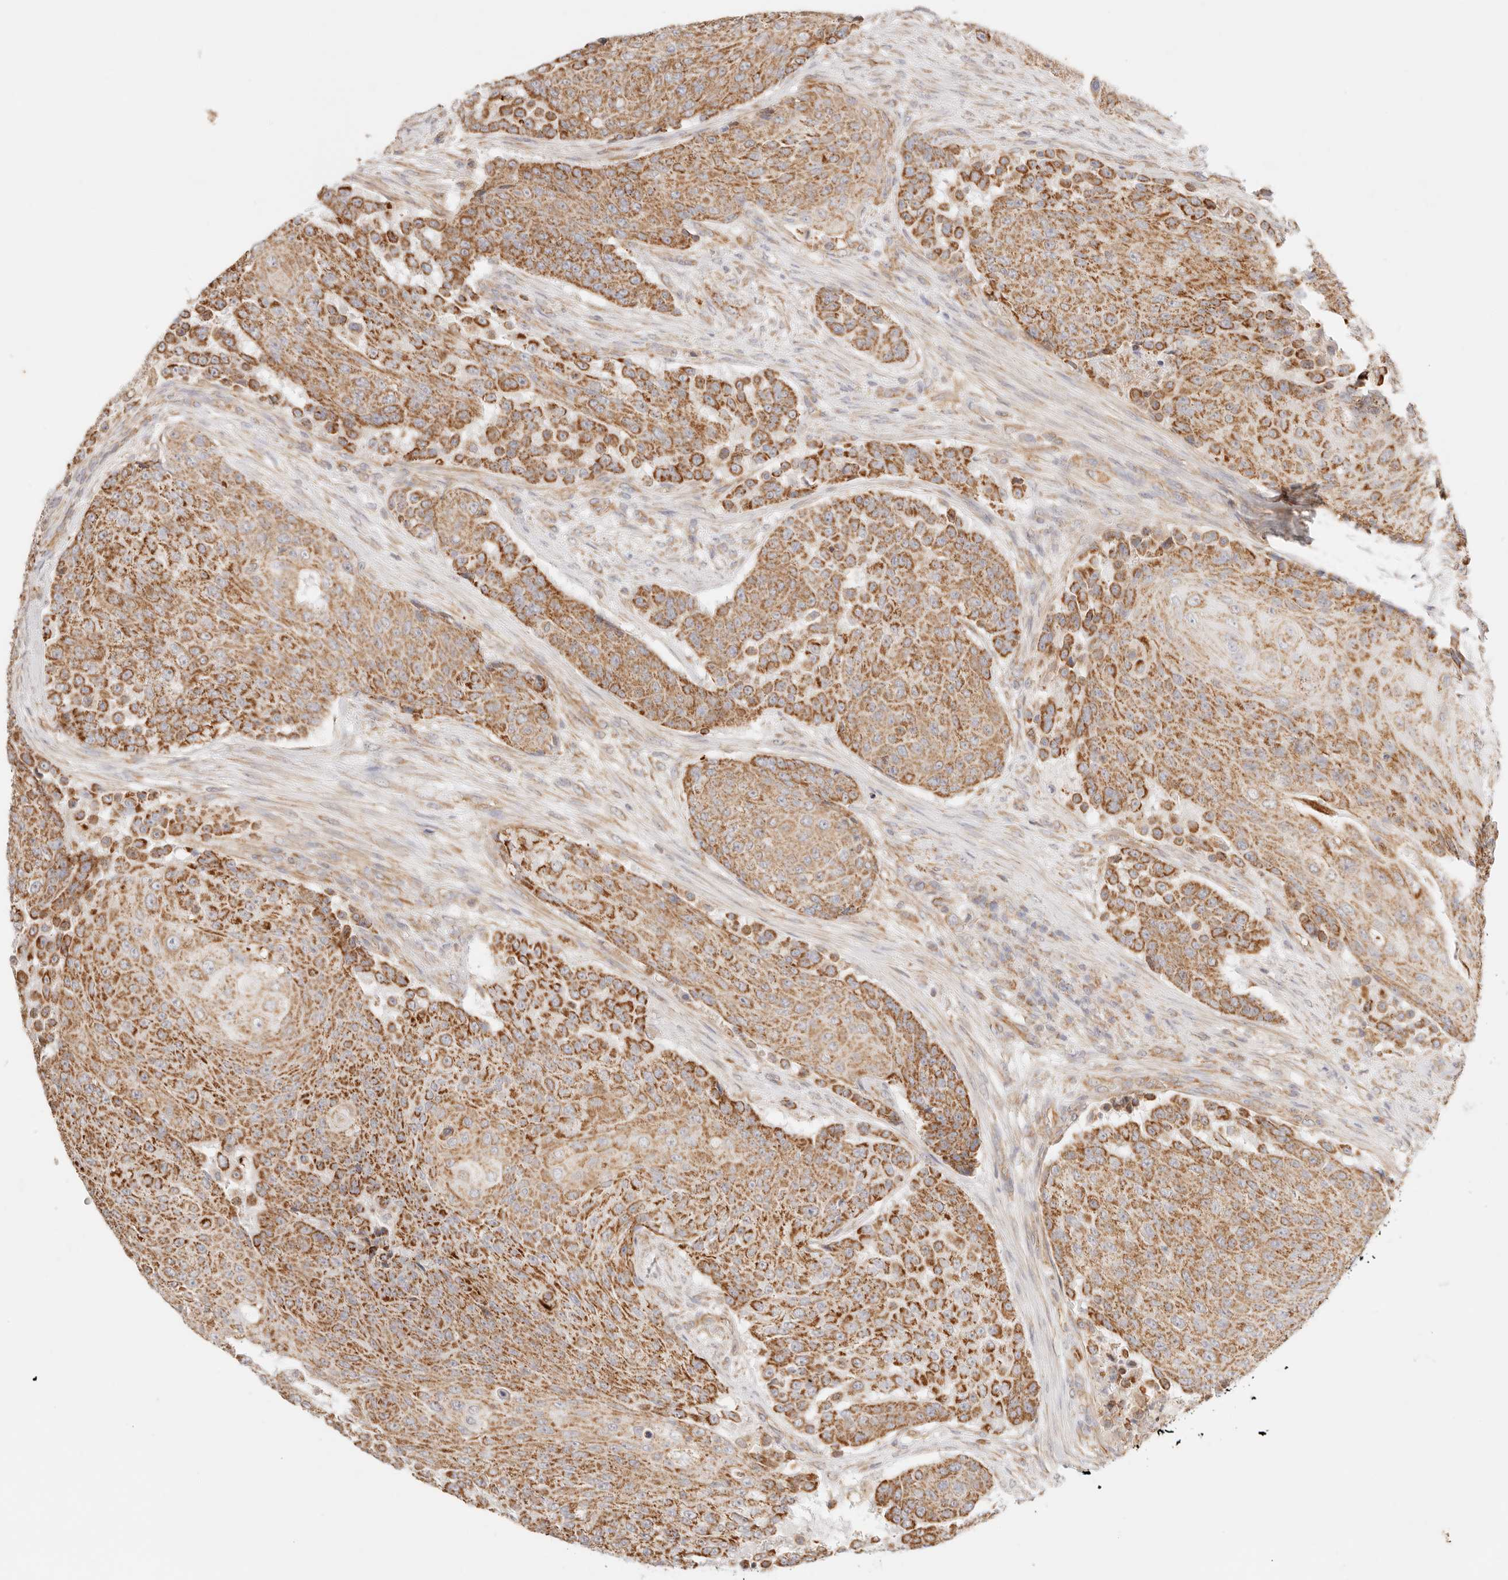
{"staining": {"intensity": "strong", "quantity": ">75%", "location": "cytoplasmic/membranous"}, "tissue": "urothelial cancer", "cell_type": "Tumor cells", "image_type": "cancer", "snomed": [{"axis": "morphology", "description": "Urothelial carcinoma, High grade"}, {"axis": "topography", "description": "Urinary bladder"}], "caption": "Protein expression by immunohistochemistry reveals strong cytoplasmic/membranous staining in approximately >75% of tumor cells in urothelial cancer.", "gene": "ZC3H11A", "patient": {"sex": "female", "age": 63}}